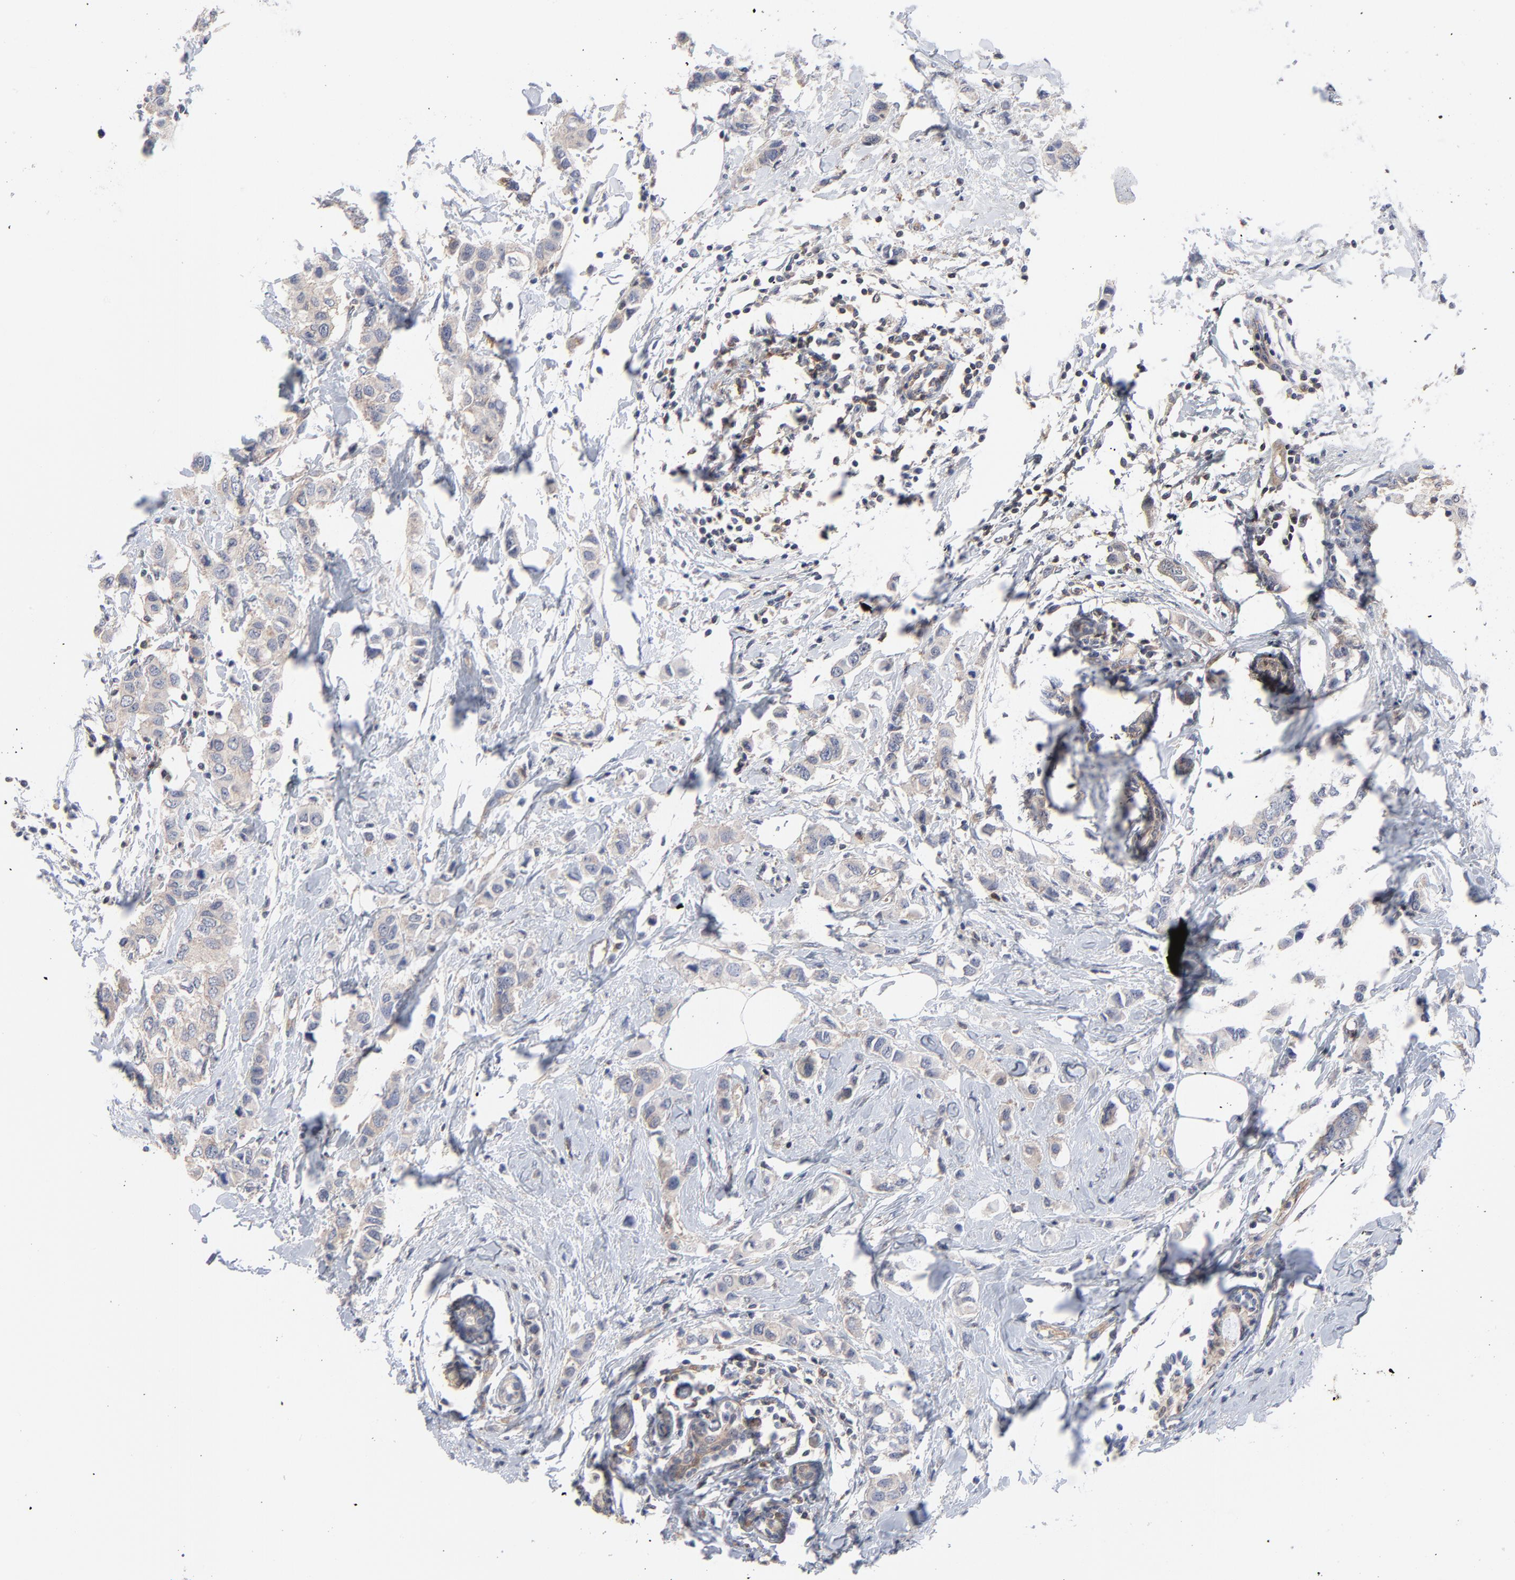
{"staining": {"intensity": "weak", "quantity": ">75%", "location": "cytoplasmic/membranous"}, "tissue": "breast cancer", "cell_type": "Tumor cells", "image_type": "cancer", "snomed": [{"axis": "morphology", "description": "Normal tissue, NOS"}, {"axis": "morphology", "description": "Duct carcinoma"}, {"axis": "topography", "description": "Breast"}], "caption": "Protein staining demonstrates weak cytoplasmic/membranous staining in about >75% of tumor cells in breast invasive ductal carcinoma.", "gene": "CAB39L", "patient": {"sex": "female", "age": 50}}